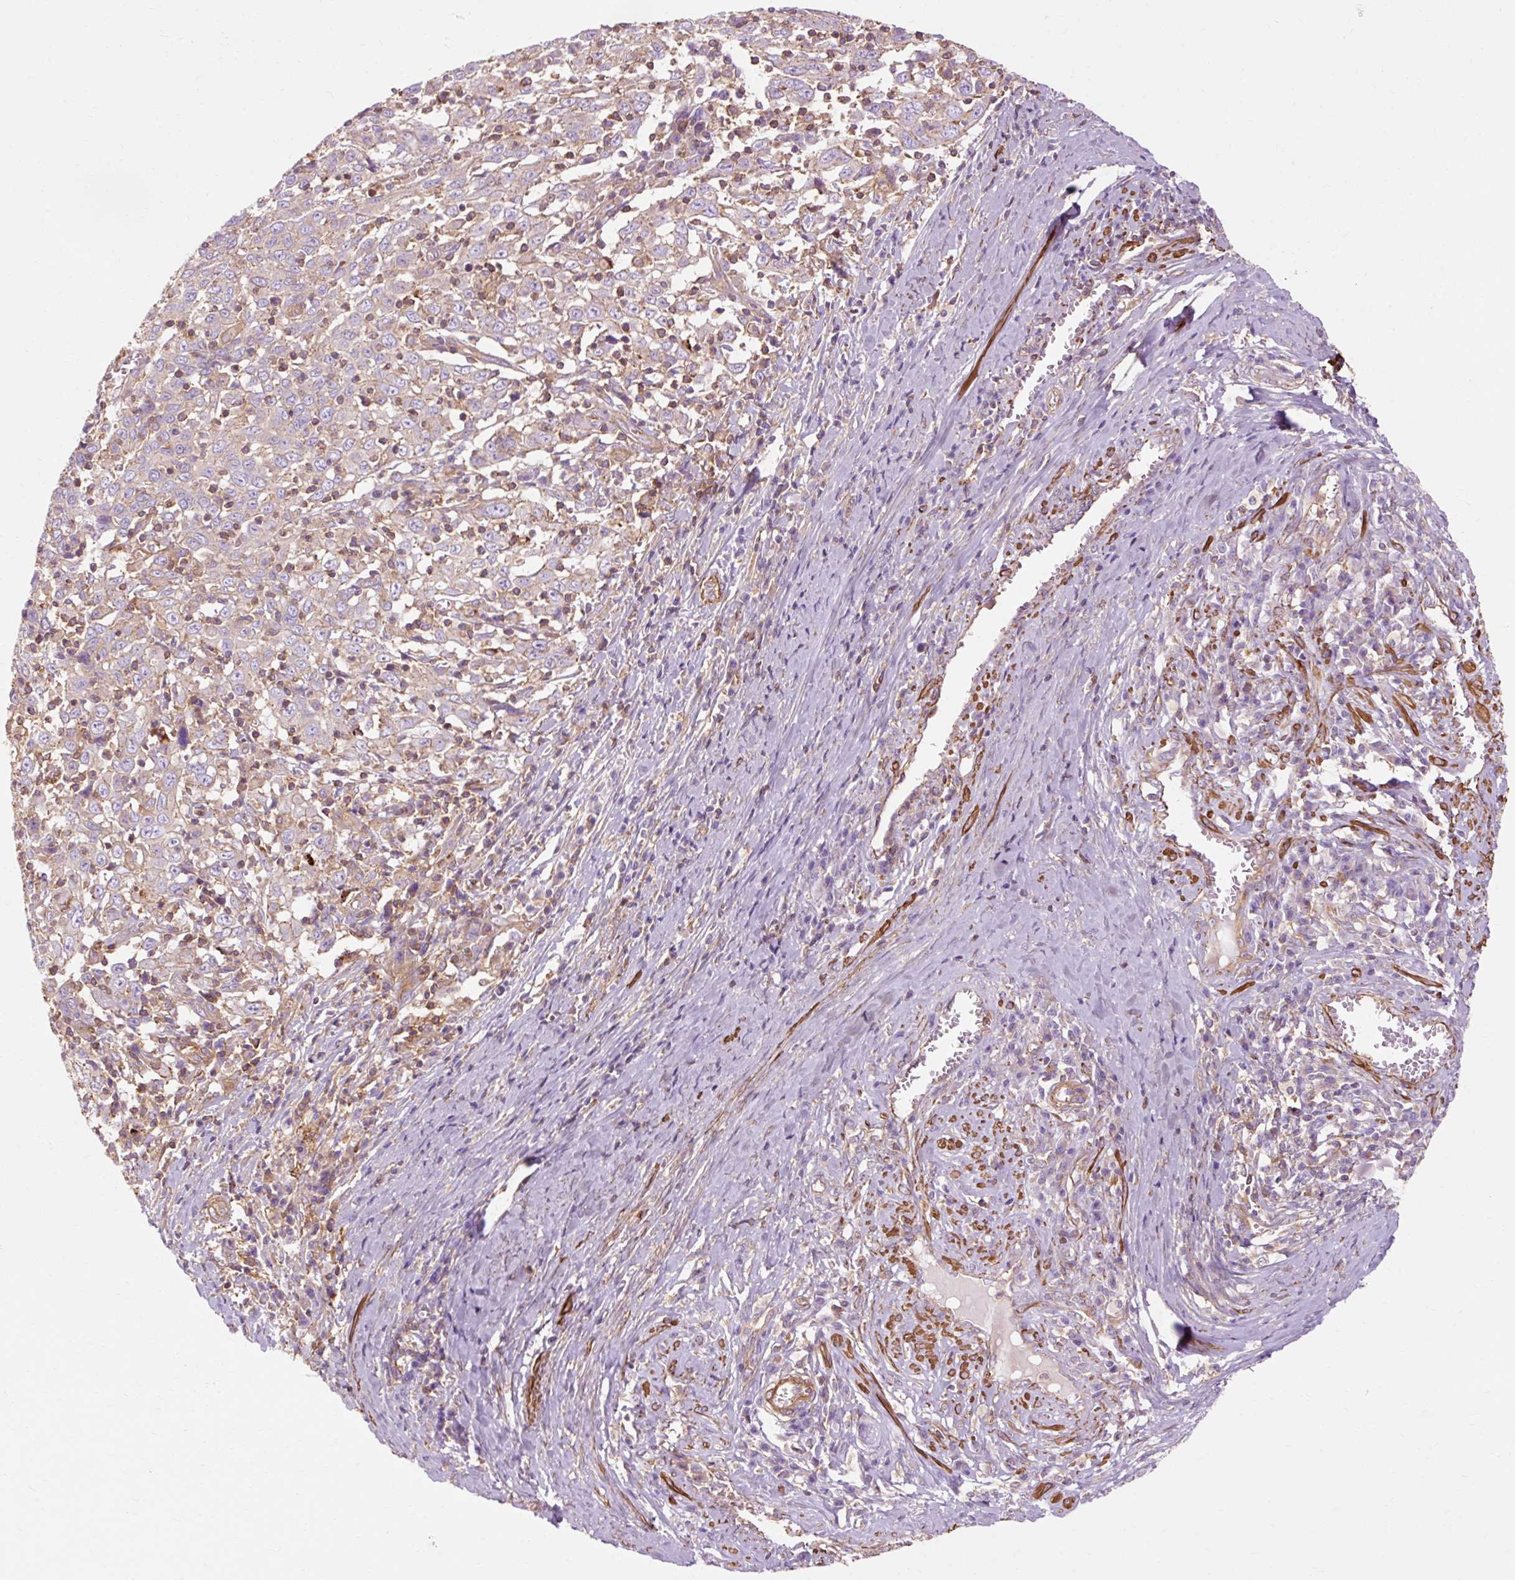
{"staining": {"intensity": "weak", "quantity": "<25%", "location": "cytoplasmic/membranous"}, "tissue": "cervical cancer", "cell_type": "Tumor cells", "image_type": "cancer", "snomed": [{"axis": "morphology", "description": "Squamous cell carcinoma, NOS"}, {"axis": "topography", "description": "Cervix"}], "caption": "Protein analysis of cervical cancer shows no significant positivity in tumor cells. Nuclei are stained in blue.", "gene": "TBC1D2B", "patient": {"sex": "female", "age": 46}}